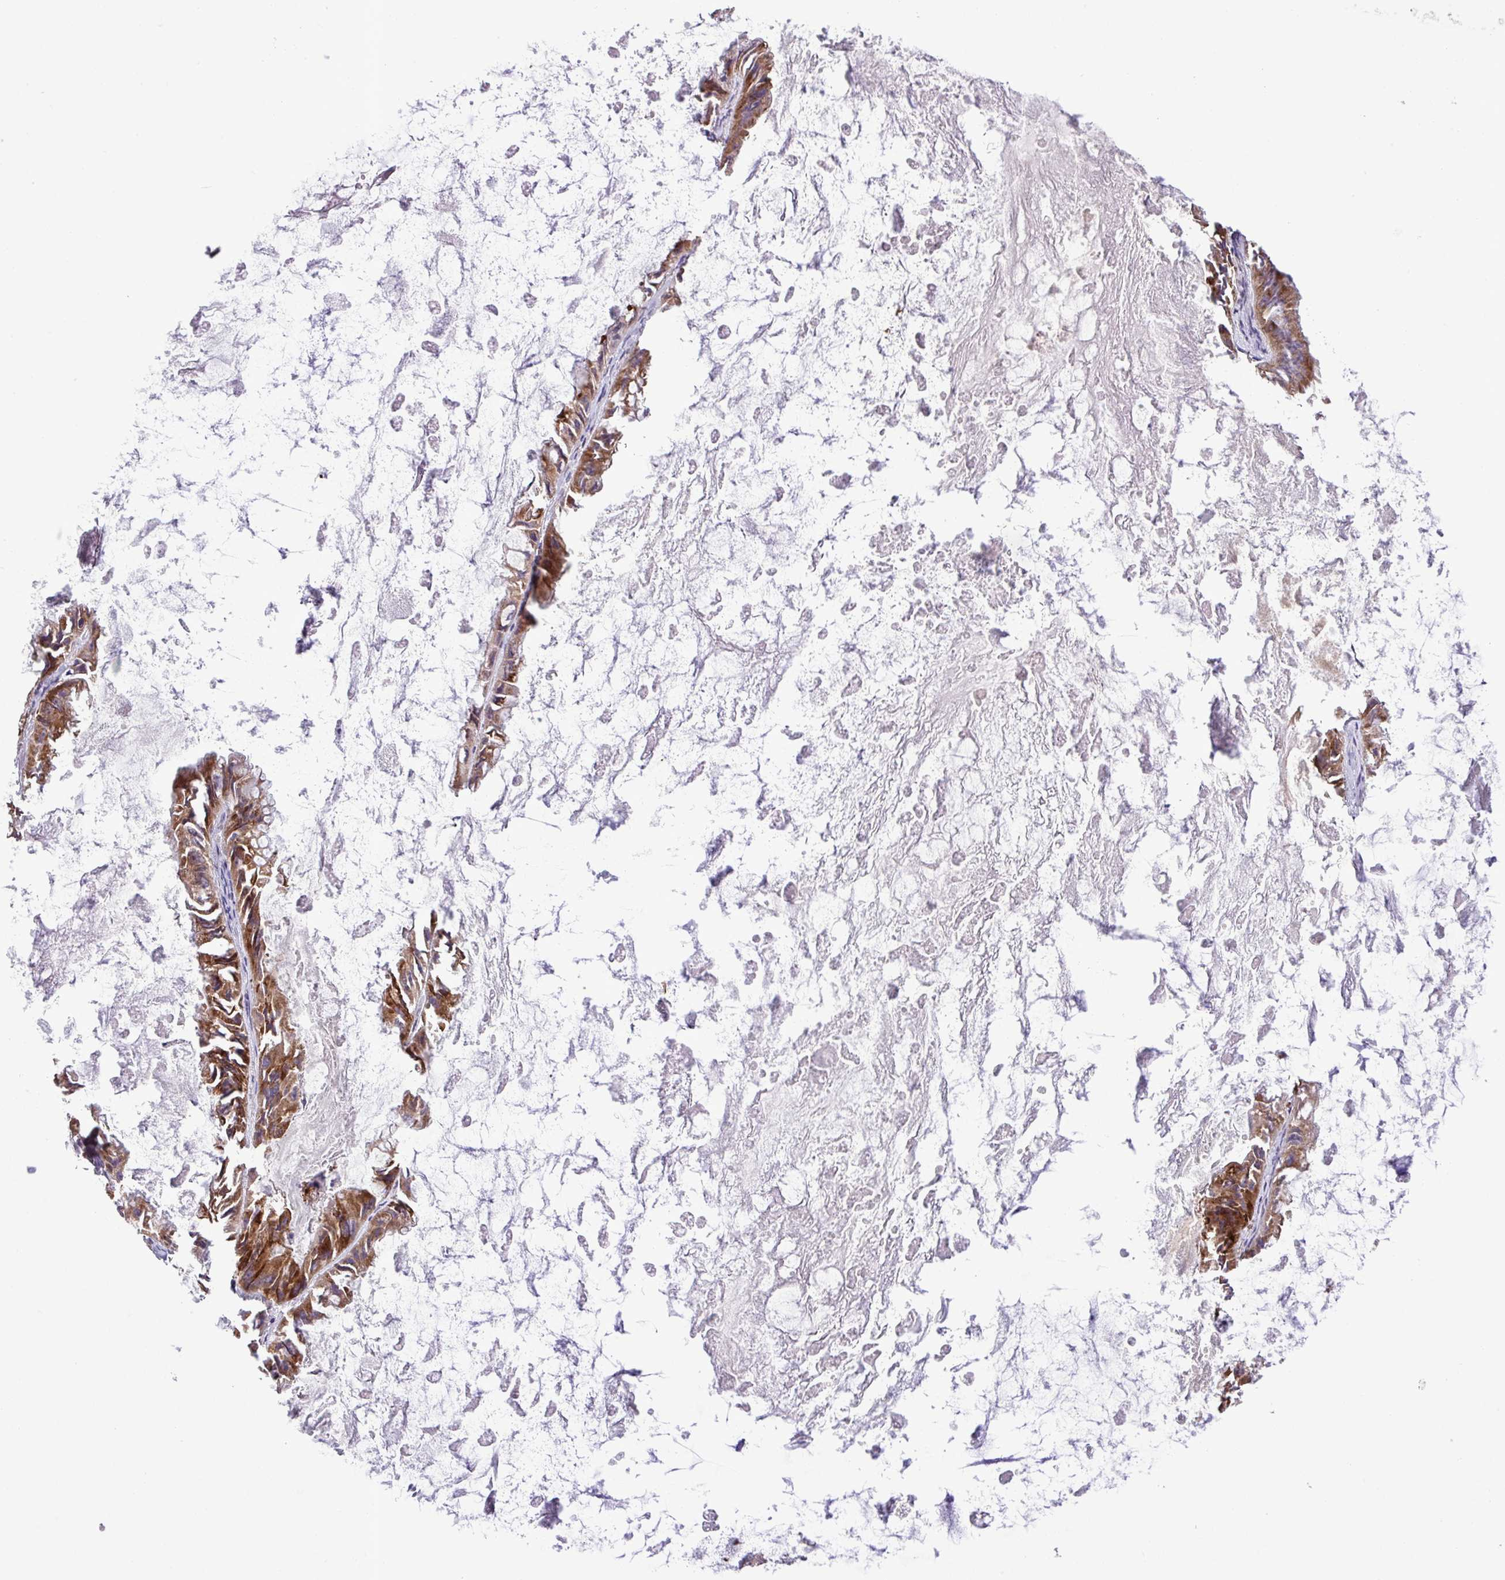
{"staining": {"intensity": "moderate", "quantity": ">75%", "location": "cytoplasmic/membranous"}, "tissue": "ovarian cancer", "cell_type": "Tumor cells", "image_type": "cancer", "snomed": [{"axis": "morphology", "description": "Cystadenocarcinoma, mucinous, NOS"}, {"axis": "topography", "description": "Ovary"}], "caption": "IHC image of neoplastic tissue: human ovarian cancer stained using immunohistochemistry reveals medium levels of moderate protein expression localized specifically in the cytoplasmic/membranous of tumor cells, appearing as a cytoplasmic/membranous brown color.", "gene": "RPL13", "patient": {"sex": "female", "age": 61}}